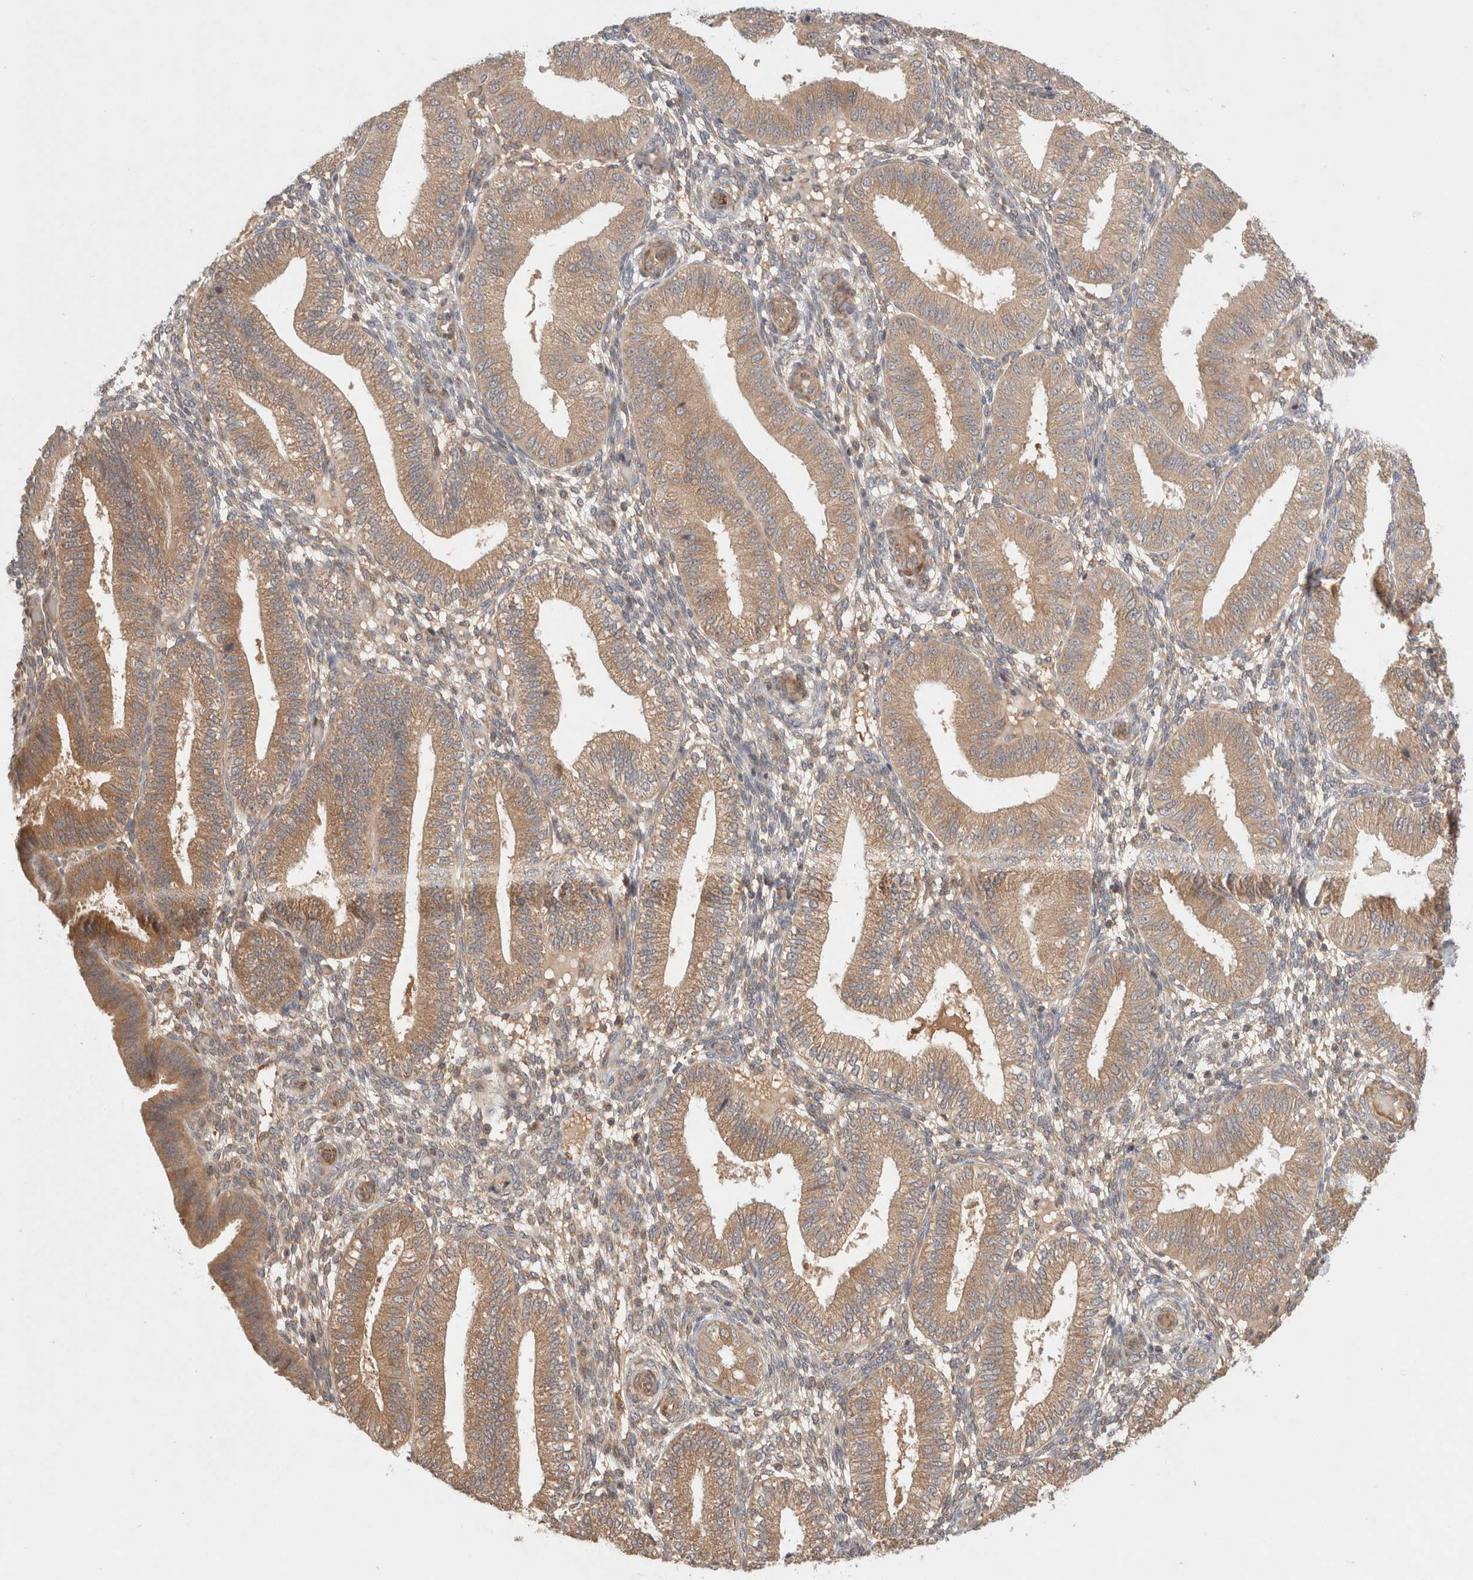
{"staining": {"intensity": "moderate", "quantity": ">75%", "location": "cytoplasmic/membranous"}, "tissue": "endometrium", "cell_type": "Cells in endometrial stroma", "image_type": "normal", "snomed": [{"axis": "morphology", "description": "Normal tissue, NOS"}, {"axis": "topography", "description": "Endometrium"}], "caption": "An IHC micrograph of benign tissue is shown. Protein staining in brown labels moderate cytoplasmic/membranous positivity in endometrium within cells in endometrial stroma.", "gene": "KLHL20", "patient": {"sex": "female", "age": 39}}